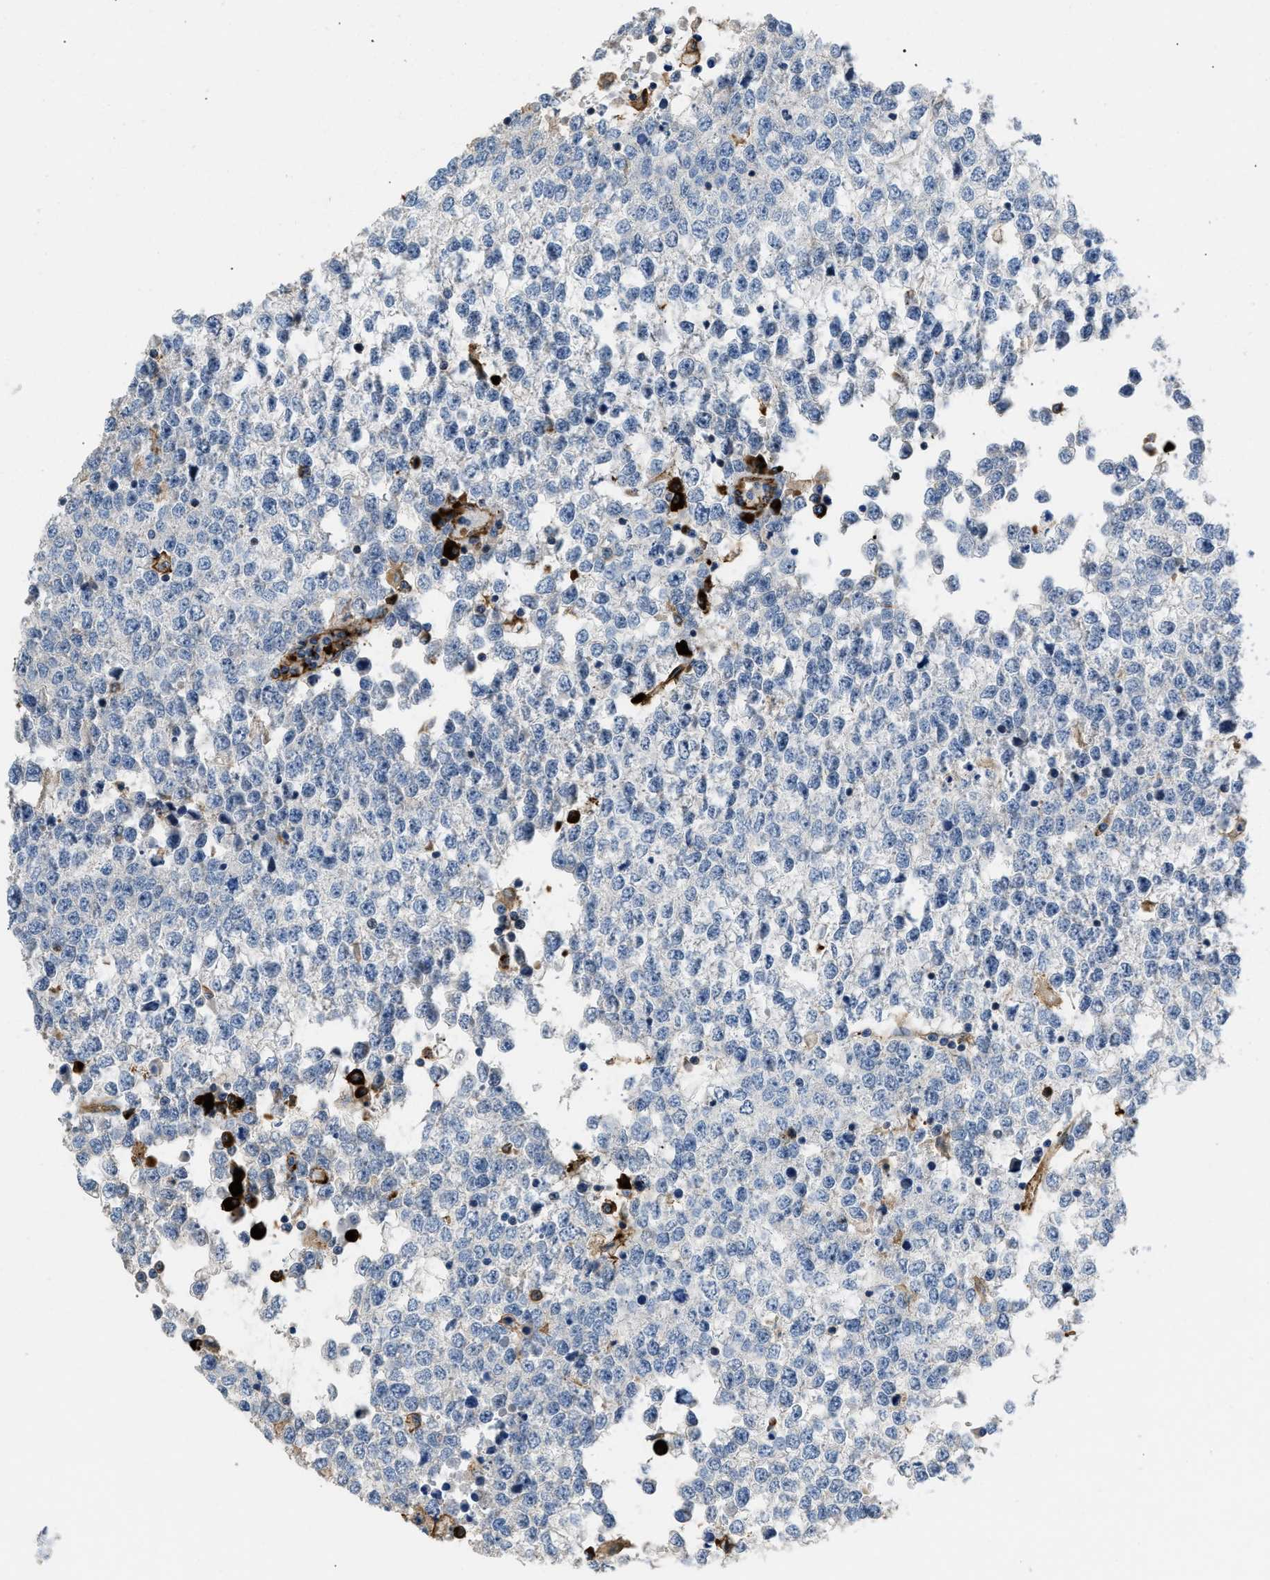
{"staining": {"intensity": "negative", "quantity": "none", "location": "none"}, "tissue": "testis cancer", "cell_type": "Tumor cells", "image_type": "cancer", "snomed": [{"axis": "morphology", "description": "Seminoma, NOS"}, {"axis": "topography", "description": "Testis"}], "caption": "IHC micrograph of neoplastic tissue: human seminoma (testis) stained with DAB (3,3'-diaminobenzidine) exhibits no significant protein positivity in tumor cells.", "gene": "FGF18", "patient": {"sex": "male", "age": 65}}